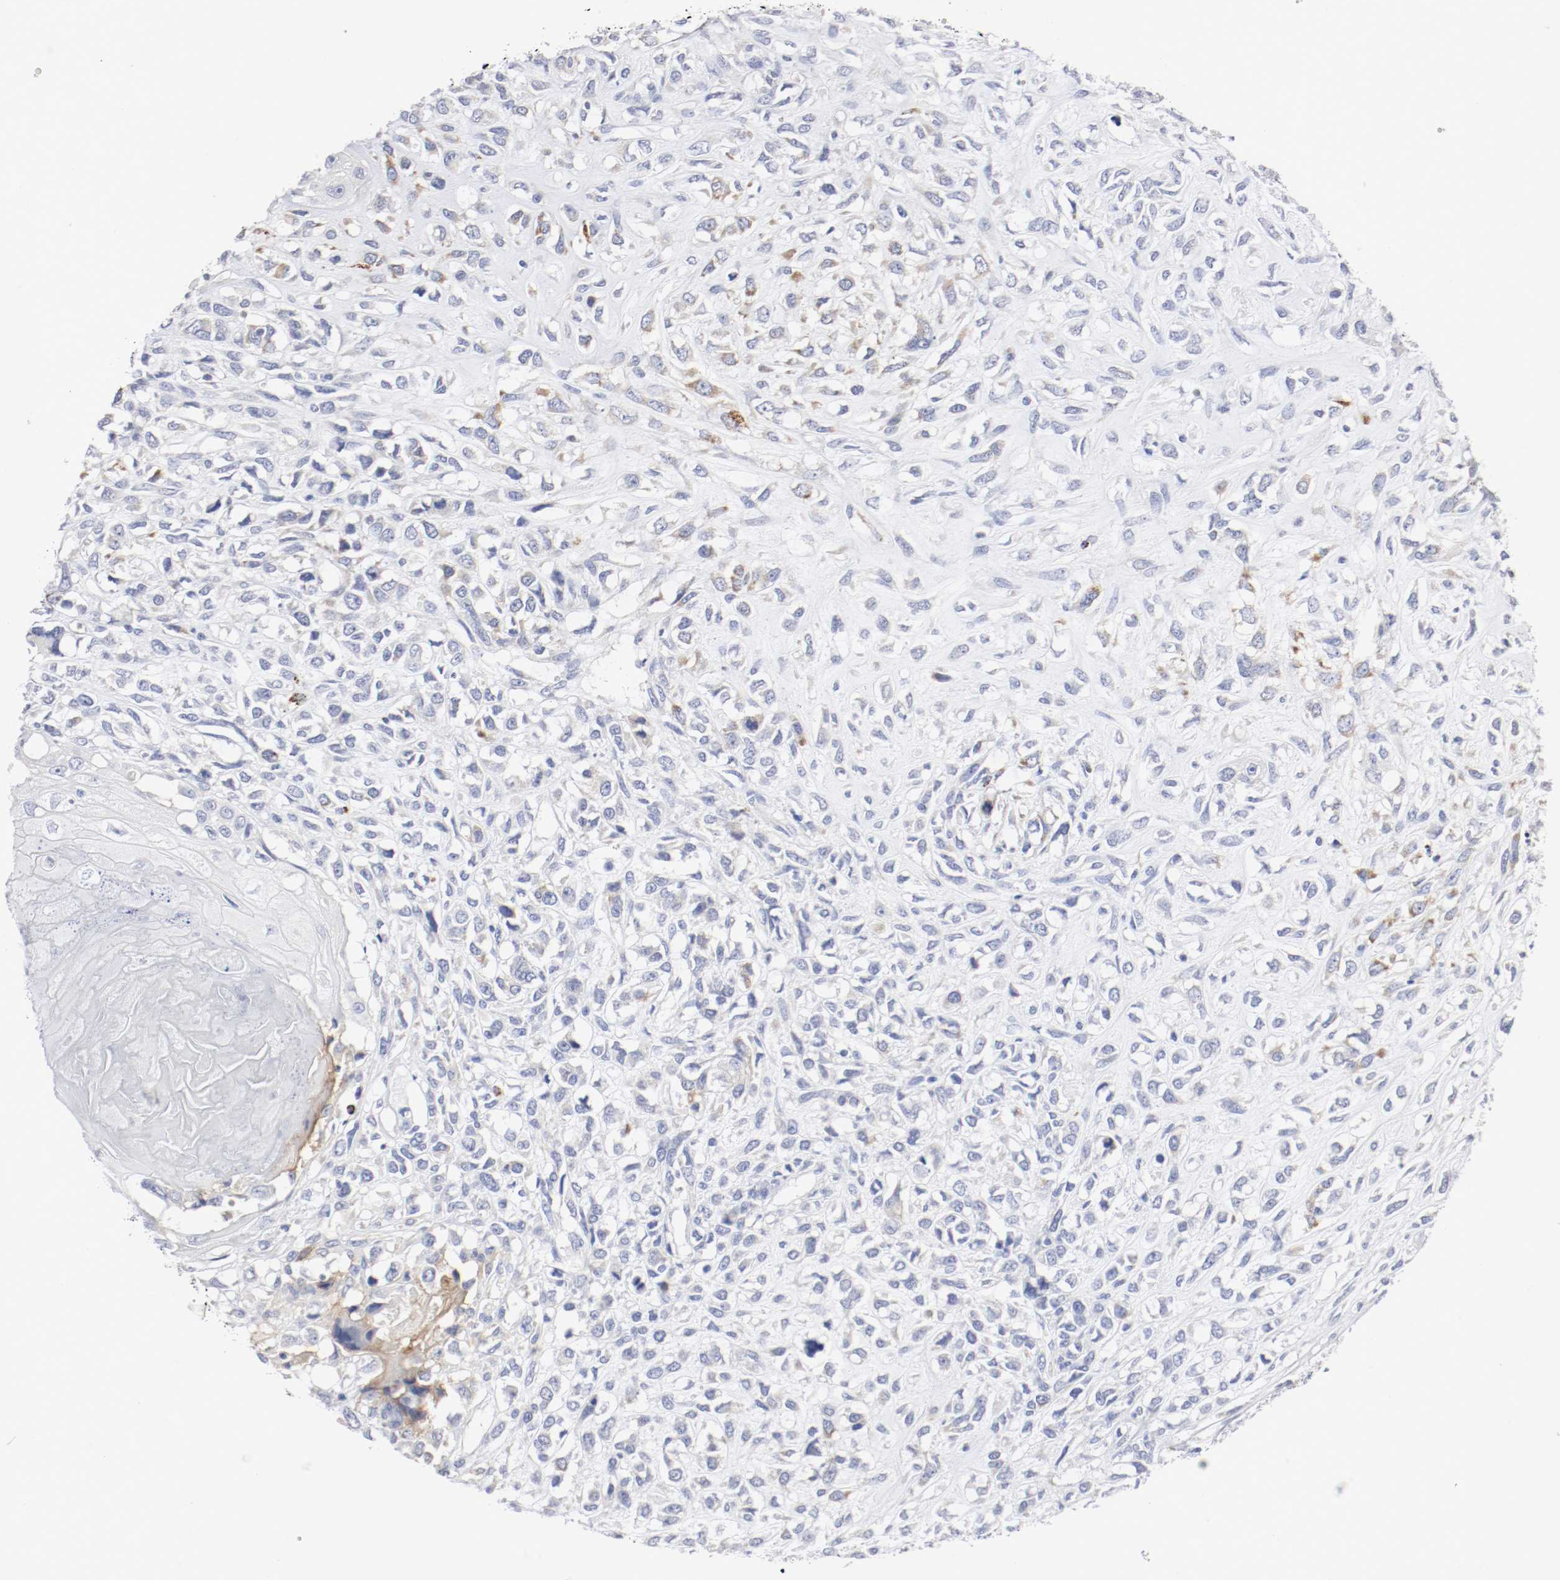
{"staining": {"intensity": "moderate", "quantity": "<25%", "location": "cytoplasmic/membranous"}, "tissue": "head and neck cancer", "cell_type": "Tumor cells", "image_type": "cancer", "snomed": [{"axis": "morphology", "description": "Necrosis, NOS"}, {"axis": "morphology", "description": "Neoplasm, malignant, NOS"}, {"axis": "topography", "description": "Salivary gland"}, {"axis": "topography", "description": "Head-Neck"}], "caption": "The image exhibits staining of head and neck neoplasm (malignant), revealing moderate cytoplasmic/membranous protein expression (brown color) within tumor cells. The protein of interest is shown in brown color, while the nuclei are stained blue.", "gene": "ITGAX", "patient": {"sex": "male", "age": 43}}